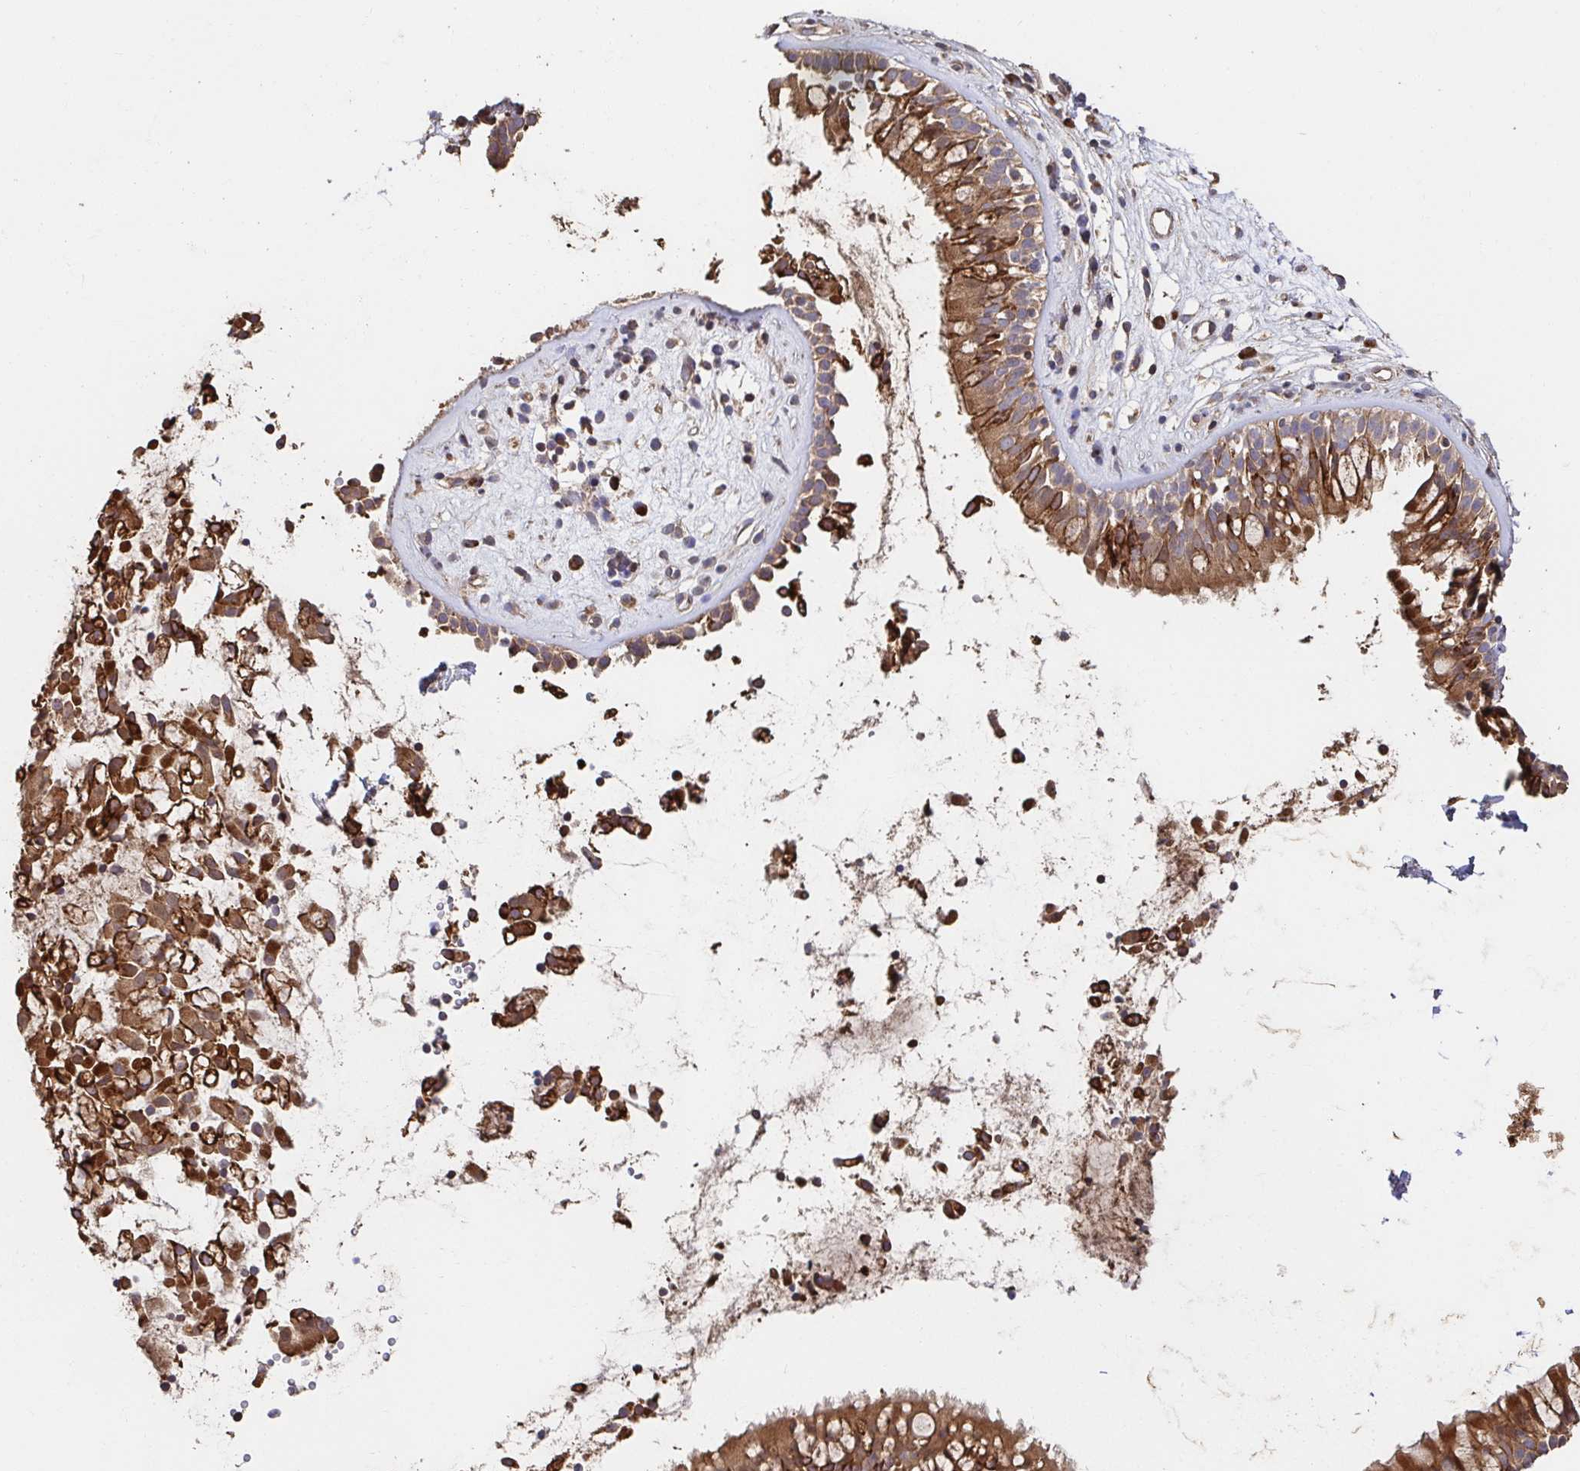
{"staining": {"intensity": "moderate", "quantity": ">75%", "location": "cytoplasmic/membranous"}, "tissue": "nasopharynx", "cell_type": "Respiratory epithelial cells", "image_type": "normal", "snomed": [{"axis": "morphology", "description": "Normal tissue, NOS"}, {"axis": "topography", "description": "Nasopharynx"}], "caption": "Respiratory epithelial cells reveal medium levels of moderate cytoplasmic/membranous expression in approximately >75% of cells in benign nasopharynx.", "gene": "APBB1", "patient": {"sex": "male", "age": 32}}